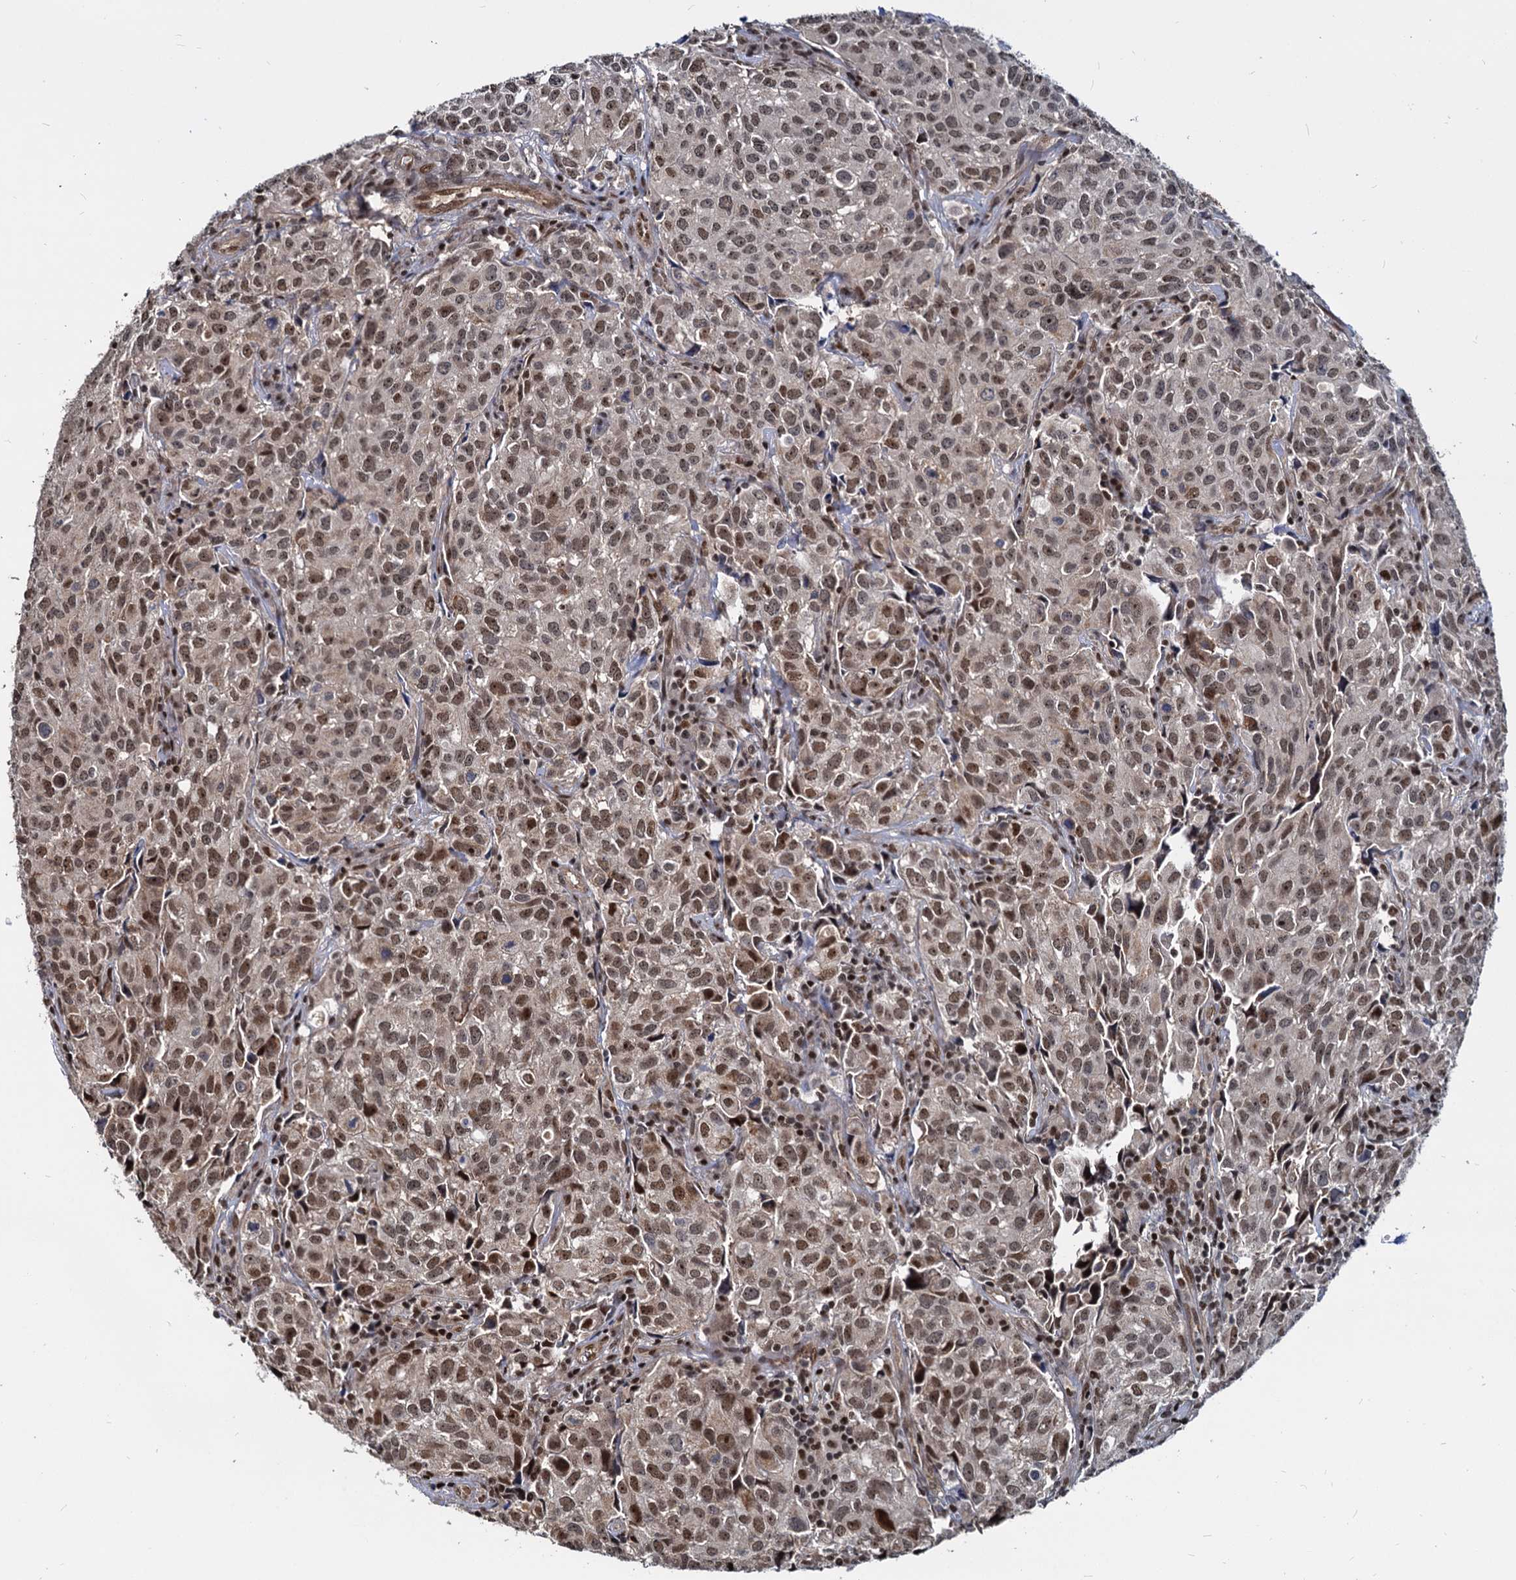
{"staining": {"intensity": "moderate", "quantity": ">75%", "location": "nuclear"}, "tissue": "urothelial cancer", "cell_type": "Tumor cells", "image_type": "cancer", "snomed": [{"axis": "morphology", "description": "Urothelial carcinoma, High grade"}, {"axis": "topography", "description": "Urinary bladder"}], "caption": "This histopathology image displays urothelial cancer stained with immunohistochemistry to label a protein in brown. The nuclear of tumor cells show moderate positivity for the protein. Nuclei are counter-stained blue.", "gene": "UBLCP1", "patient": {"sex": "female", "age": 75}}